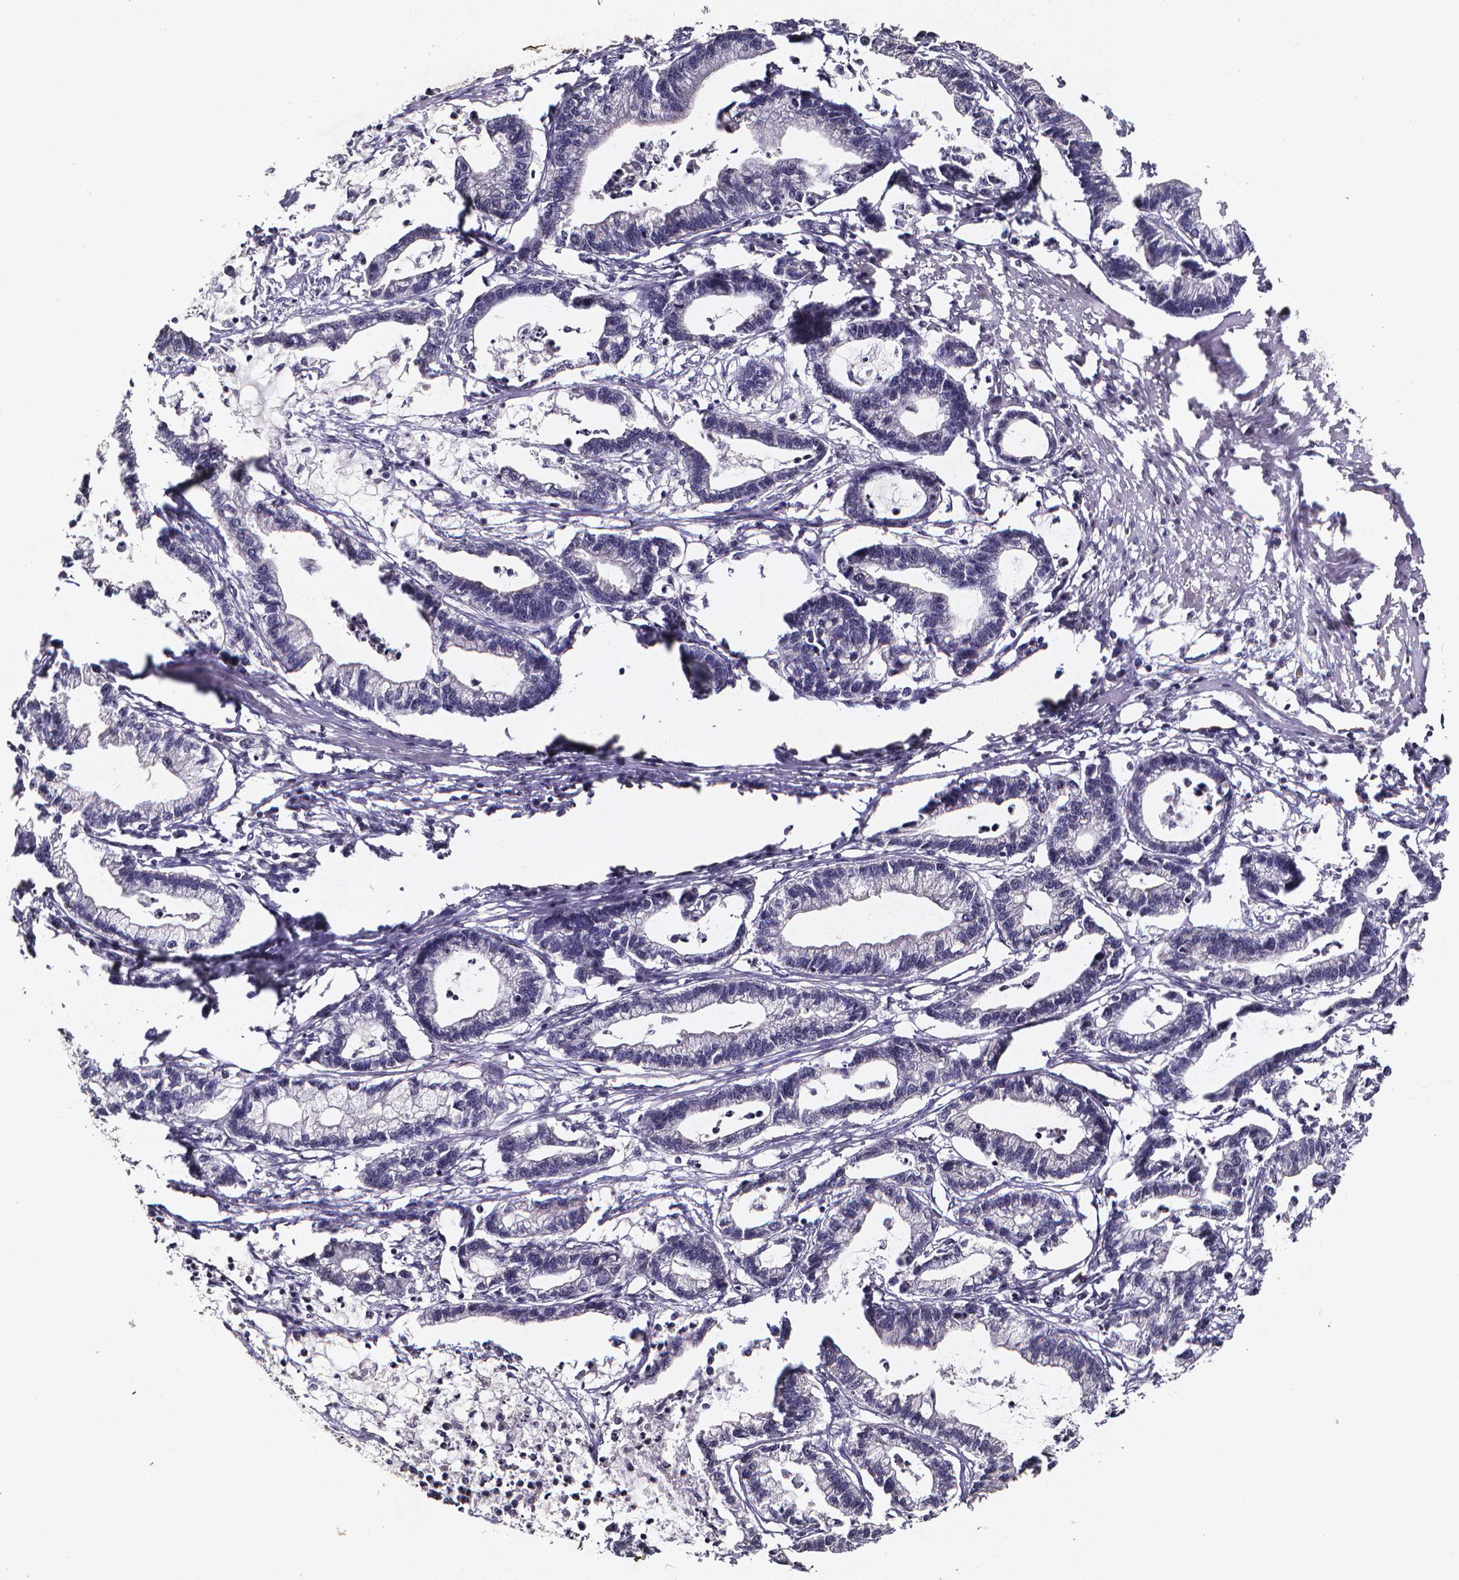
{"staining": {"intensity": "negative", "quantity": "none", "location": "none"}, "tissue": "stomach cancer", "cell_type": "Tumor cells", "image_type": "cancer", "snomed": [{"axis": "morphology", "description": "Adenocarcinoma, NOS"}, {"axis": "topography", "description": "Stomach"}], "caption": "This is an immunohistochemistry photomicrograph of stomach adenocarcinoma. There is no positivity in tumor cells.", "gene": "TP73", "patient": {"sex": "male", "age": 83}}